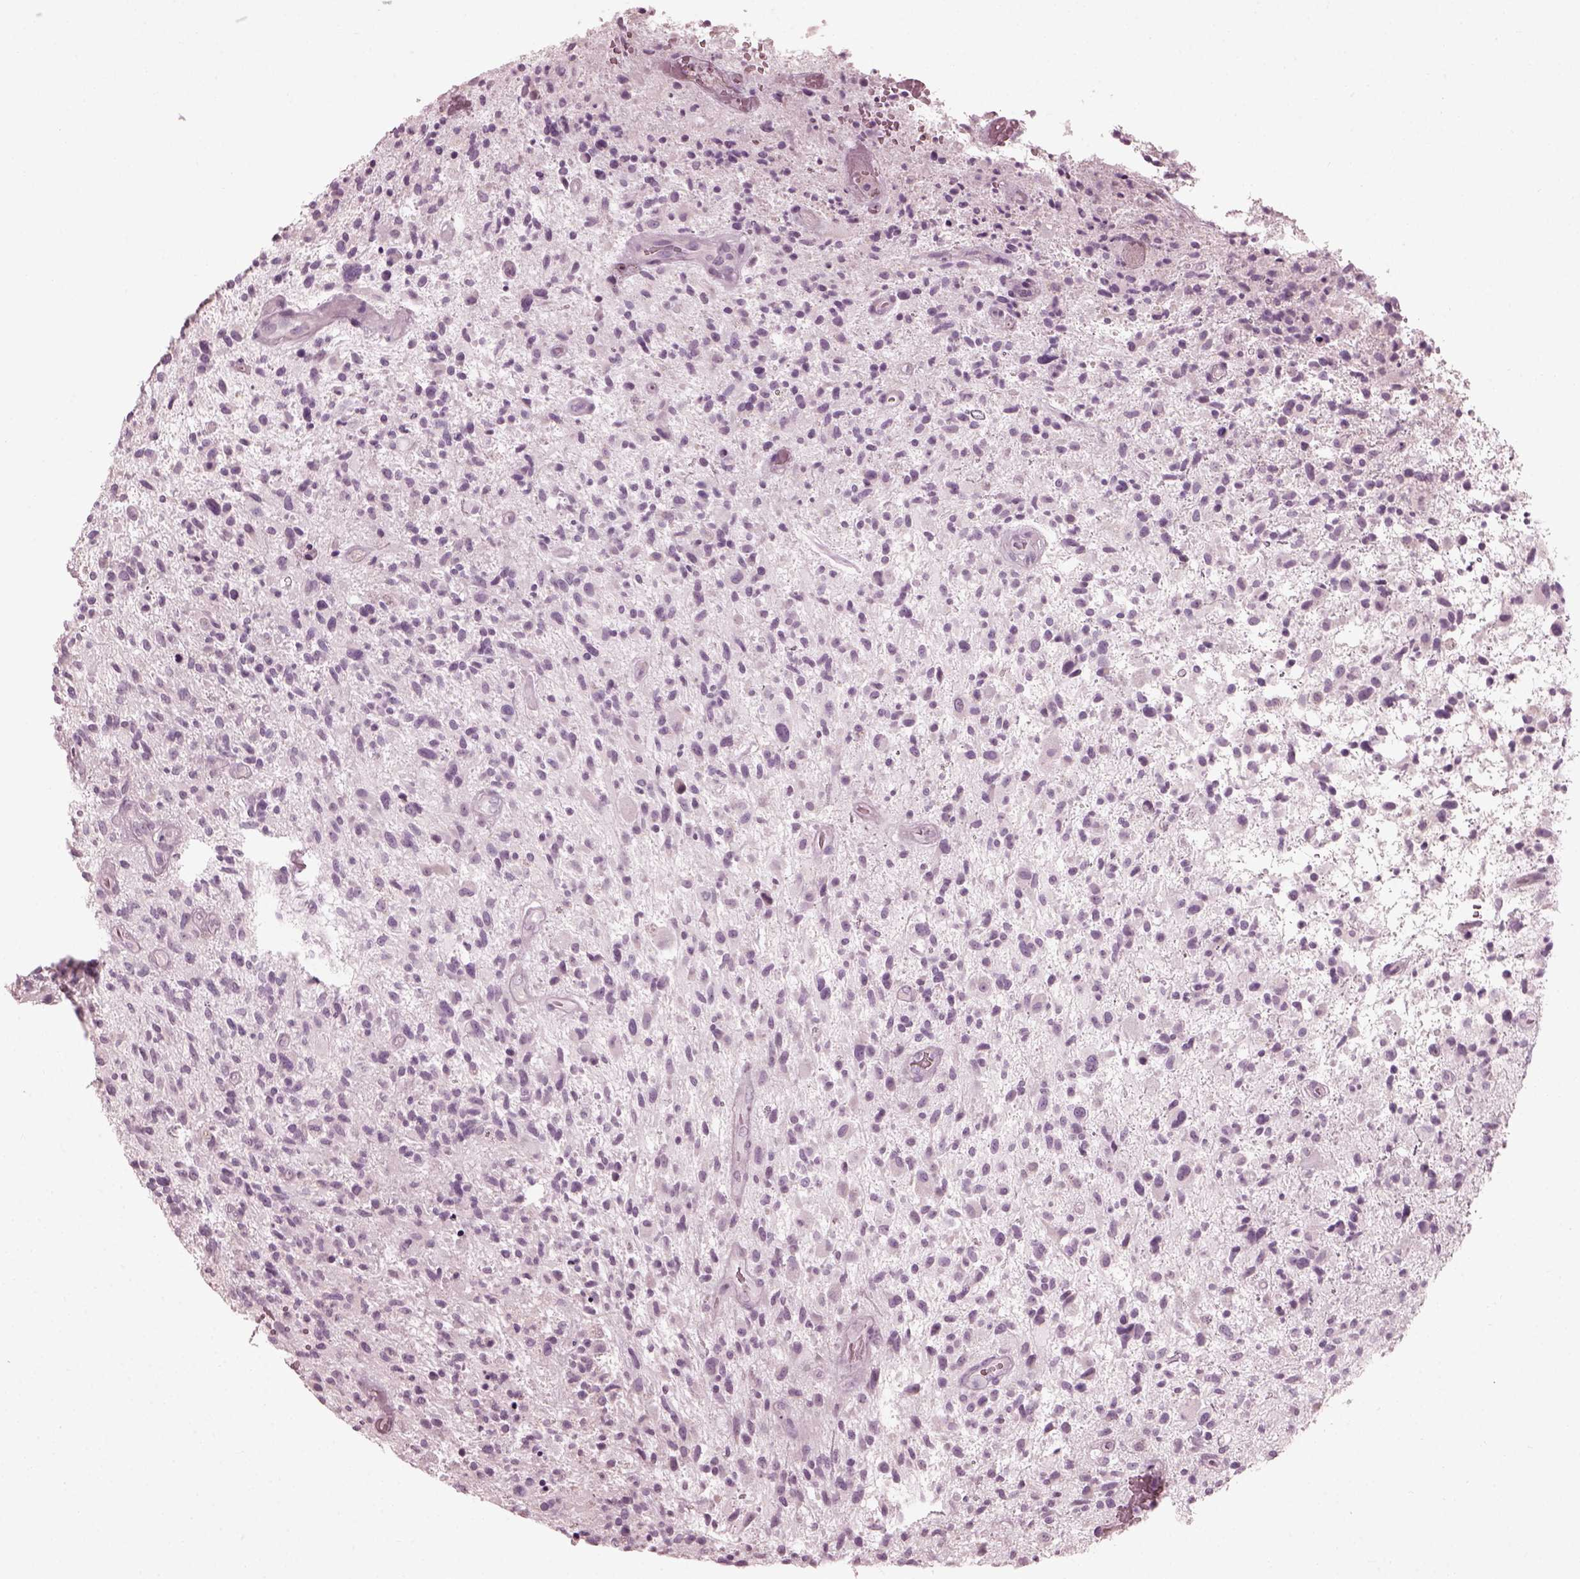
{"staining": {"intensity": "negative", "quantity": "none", "location": "none"}, "tissue": "glioma", "cell_type": "Tumor cells", "image_type": "cancer", "snomed": [{"axis": "morphology", "description": "Glioma, malignant, High grade"}, {"axis": "topography", "description": "Brain"}], "caption": "The immunohistochemistry micrograph has no significant staining in tumor cells of malignant glioma (high-grade) tissue.", "gene": "SAXO2", "patient": {"sex": "male", "age": 47}}